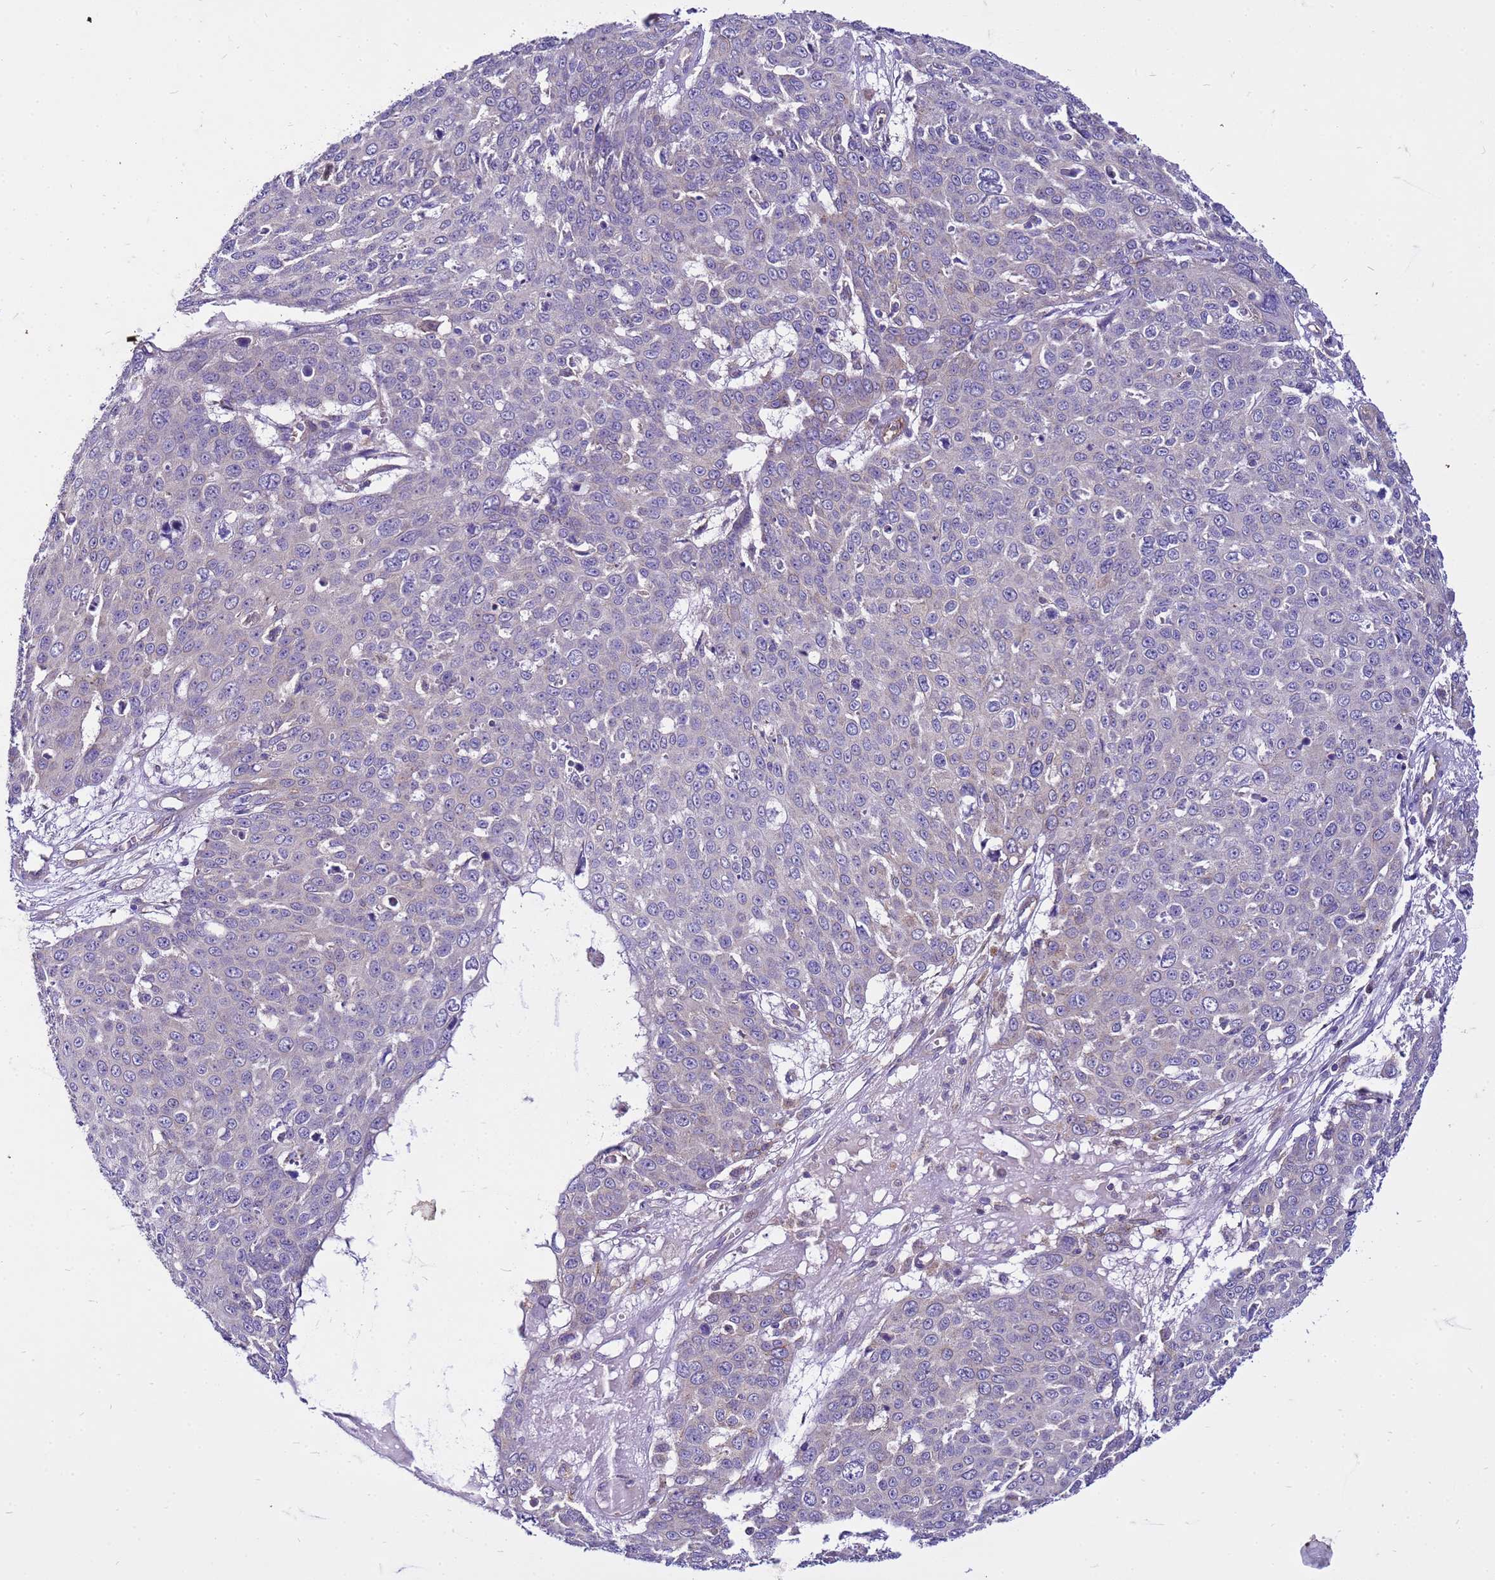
{"staining": {"intensity": "negative", "quantity": "none", "location": "none"}, "tissue": "skin cancer", "cell_type": "Tumor cells", "image_type": "cancer", "snomed": [{"axis": "morphology", "description": "Squamous cell carcinoma, NOS"}, {"axis": "topography", "description": "Skin"}], "caption": "The histopathology image displays no staining of tumor cells in squamous cell carcinoma (skin). The staining was performed using DAB (3,3'-diaminobenzidine) to visualize the protein expression in brown, while the nuclei were stained in blue with hematoxylin (Magnification: 20x).", "gene": "PKD1", "patient": {"sex": "male", "age": 71}}